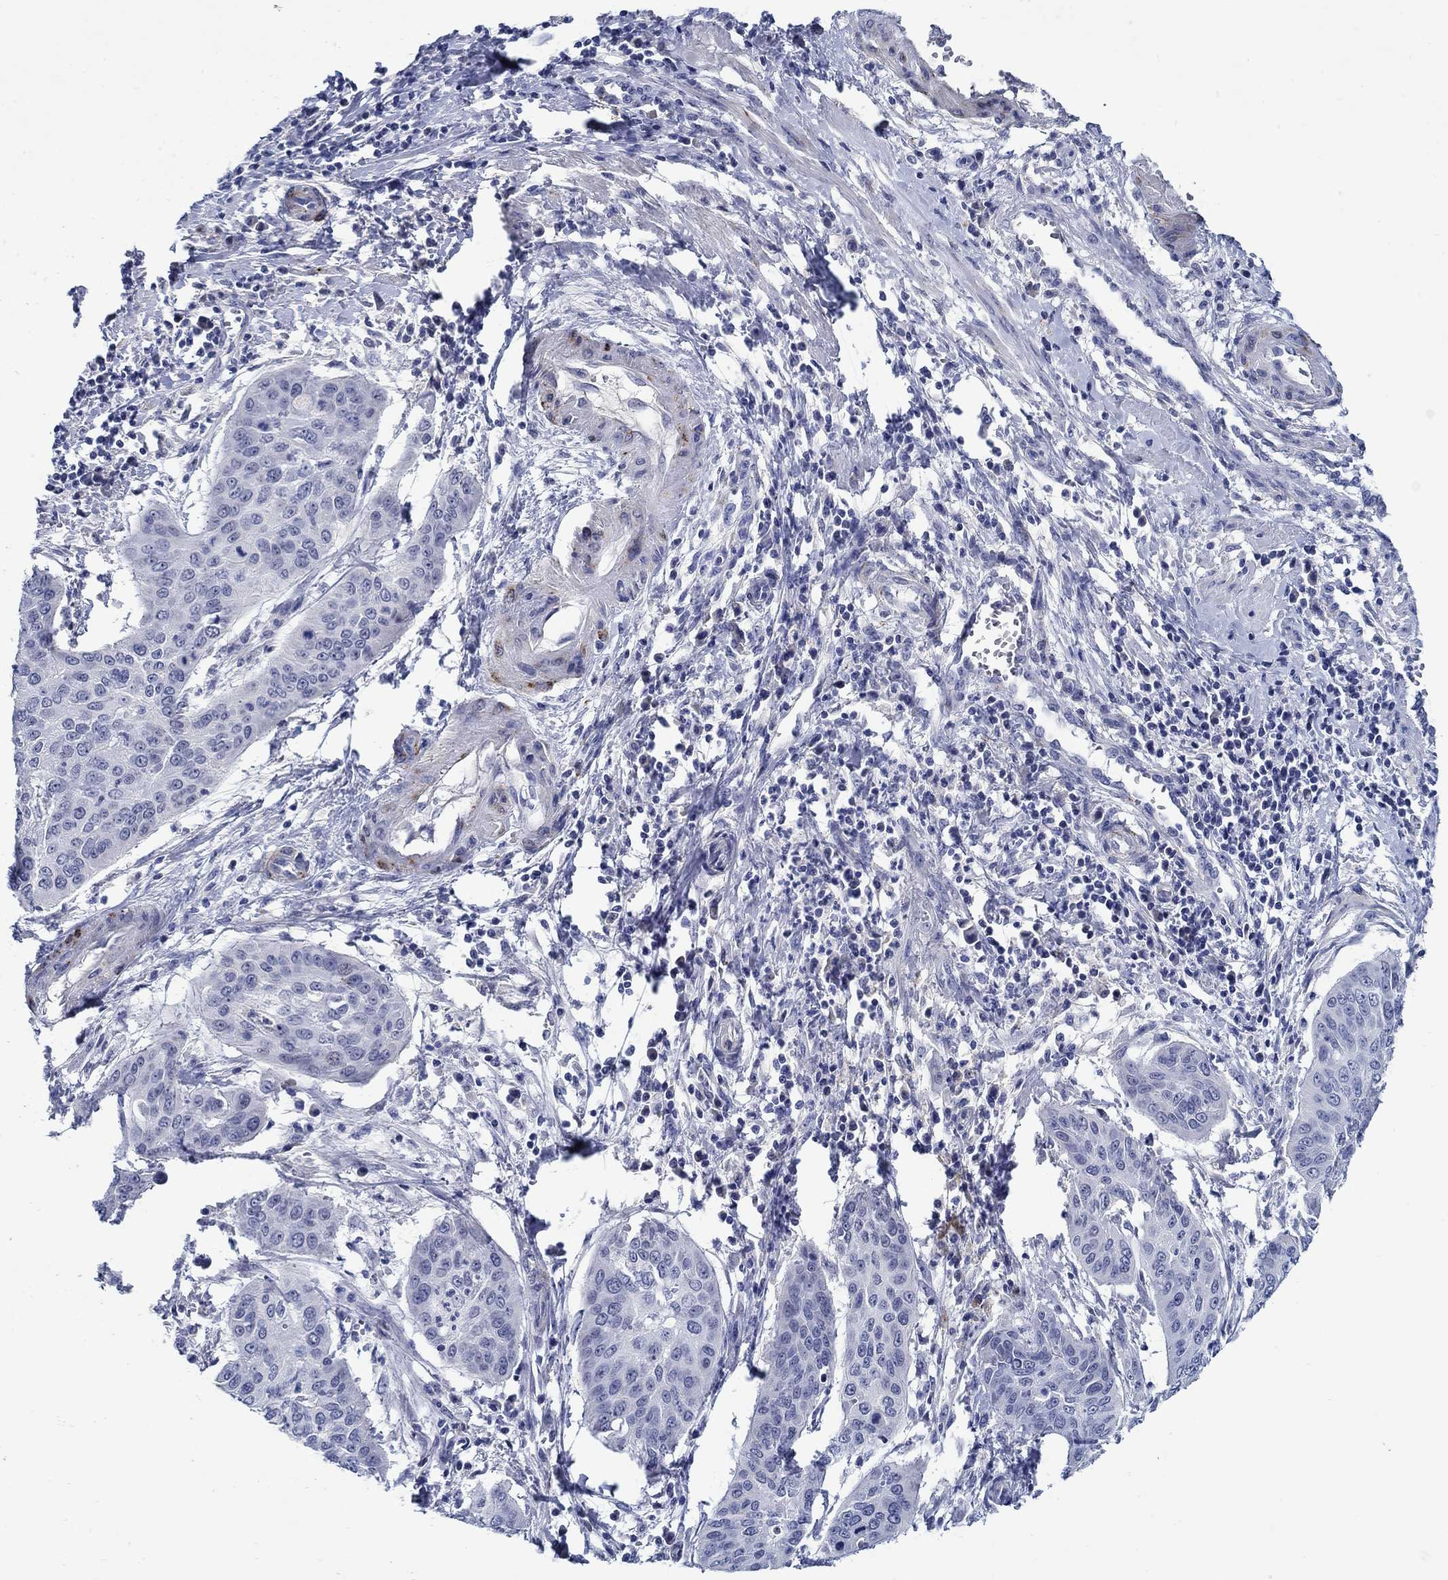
{"staining": {"intensity": "negative", "quantity": "none", "location": "none"}, "tissue": "cervical cancer", "cell_type": "Tumor cells", "image_type": "cancer", "snomed": [{"axis": "morphology", "description": "Squamous cell carcinoma, NOS"}, {"axis": "topography", "description": "Cervix"}], "caption": "An immunohistochemistry (IHC) image of cervical cancer (squamous cell carcinoma) is shown. There is no staining in tumor cells of cervical cancer (squamous cell carcinoma). (DAB (3,3'-diaminobenzidine) immunohistochemistry visualized using brightfield microscopy, high magnification).", "gene": "MC2R", "patient": {"sex": "female", "age": 39}}